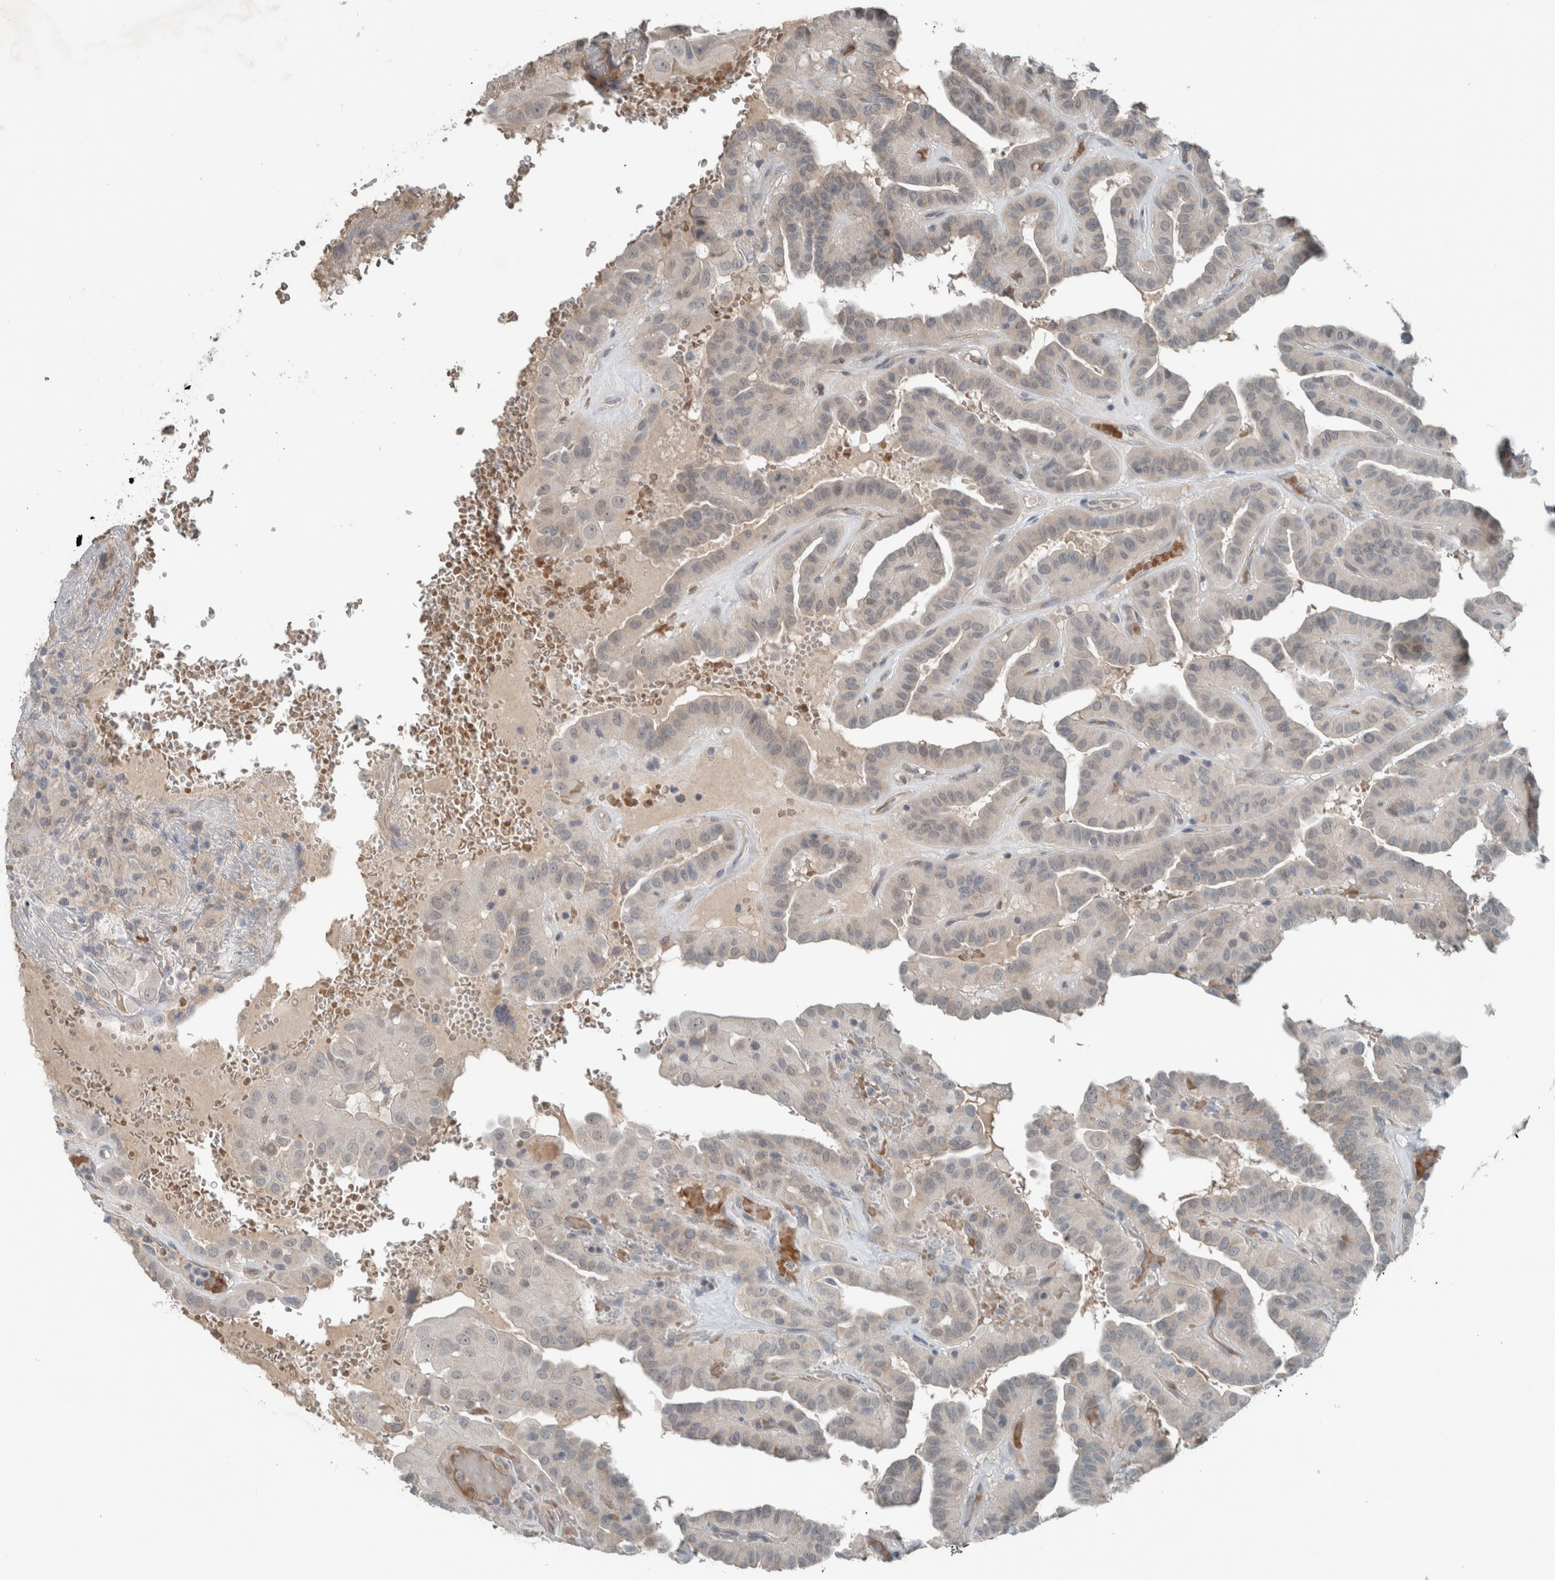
{"staining": {"intensity": "negative", "quantity": "none", "location": "none"}, "tissue": "thyroid cancer", "cell_type": "Tumor cells", "image_type": "cancer", "snomed": [{"axis": "morphology", "description": "Papillary adenocarcinoma, NOS"}, {"axis": "topography", "description": "Thyroid gland"}], "caption": "High power microscopy histopathology image of an immunohistochemistry (IHC) histopathology image of papillary adenocarcinoma (thyroid), revealing no significant staining in tumor cells.", "gene": "JADE2", "patient": {"sex": "male", "age": 77}}